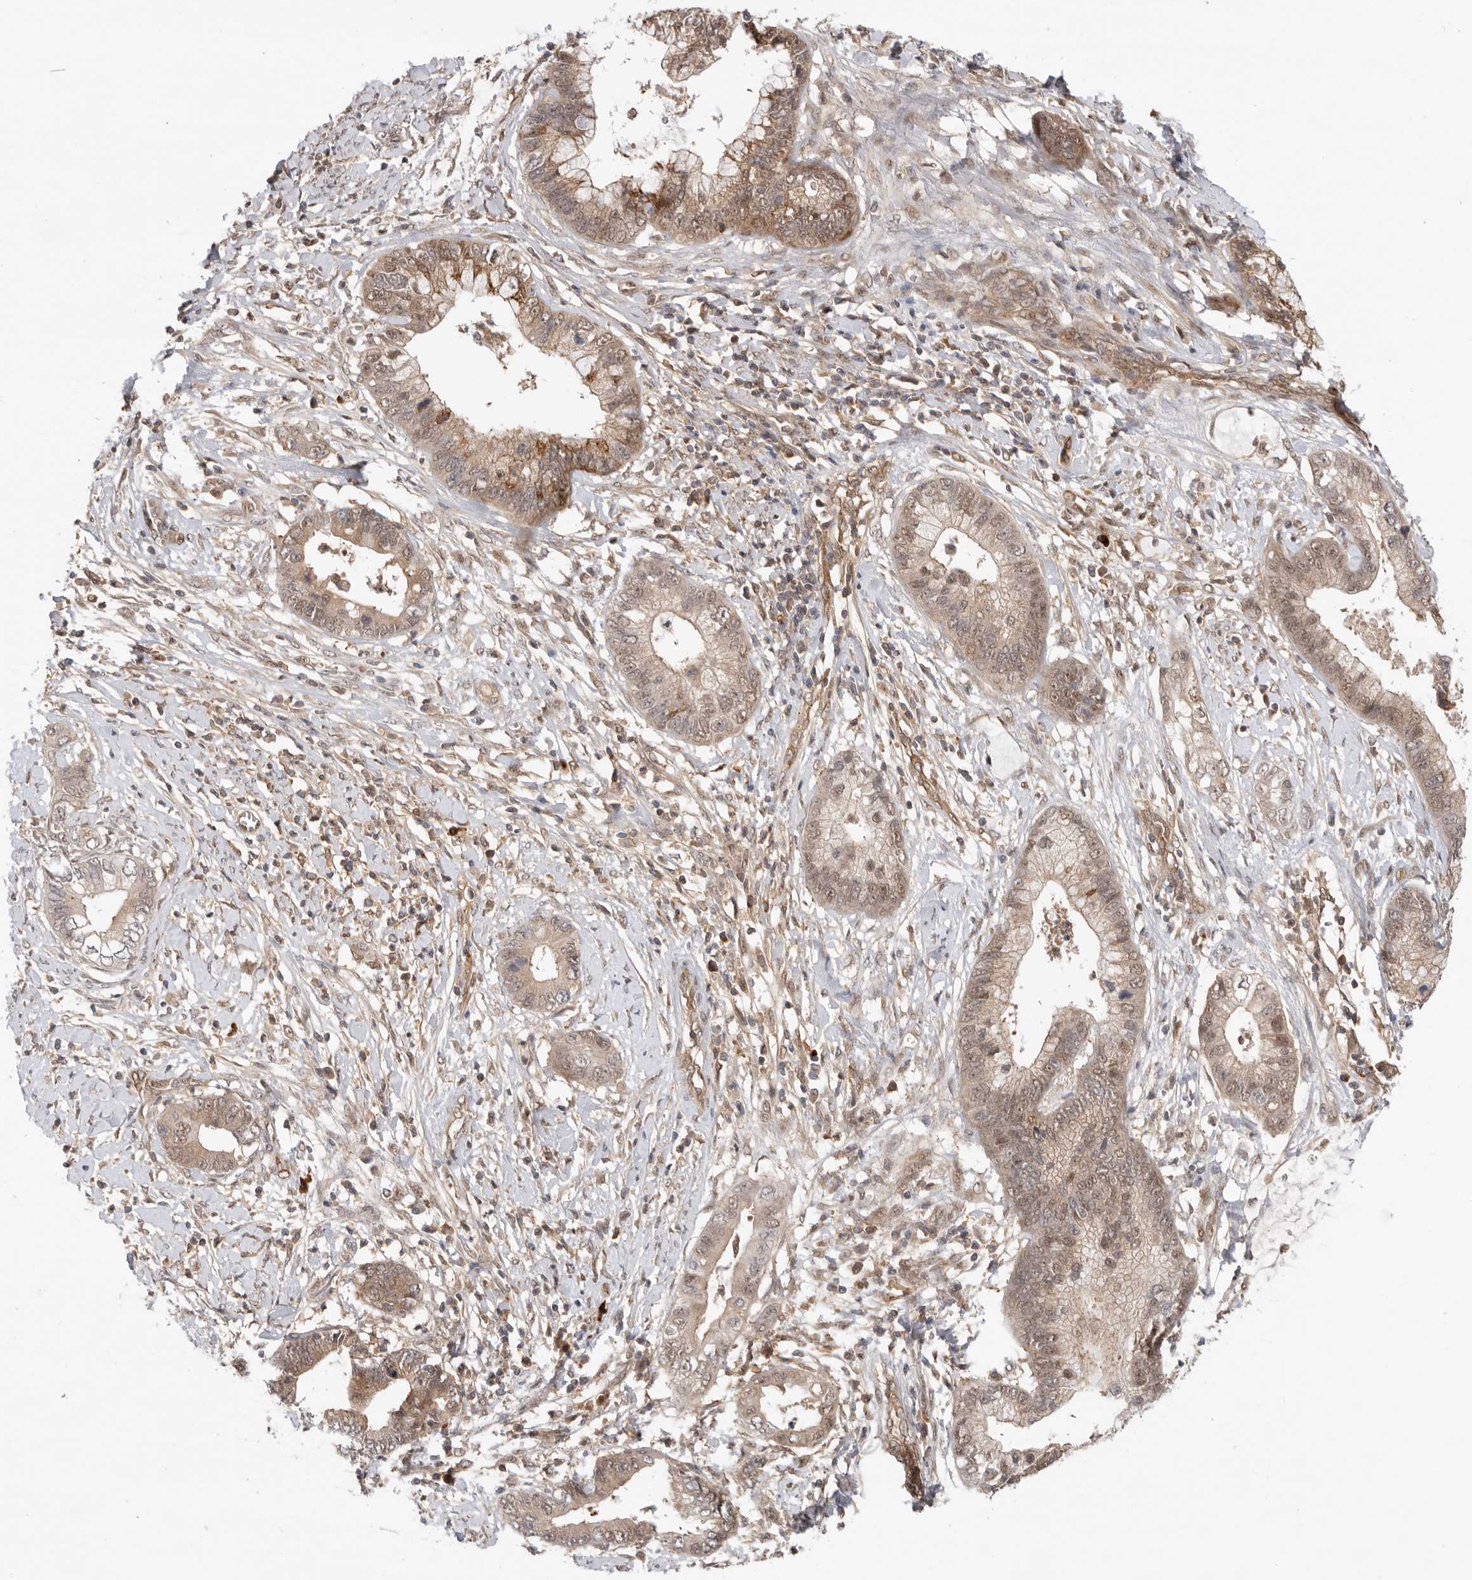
{"staining": {"intensity": "weak", "quantity": ">75%", "location": "cytoplasmic/membranous"}, "tissue": "cervical cancer", "cell_type": "Tumor cells", "image_type": "cancer", "snomed": [{"axis": "morphology", "description": "Adenocarcinoma, NOS"}, {"axis": "topography", "description": "Cervix"}], "caption": "Cervical cancer was stained to show a protein in brown. There is low levels of weak cytoplasmic/membranous expression in approximately >75% of tumor cells.", "gene": "DCAF8", "patient": {"sex": "female", "age": 44}}